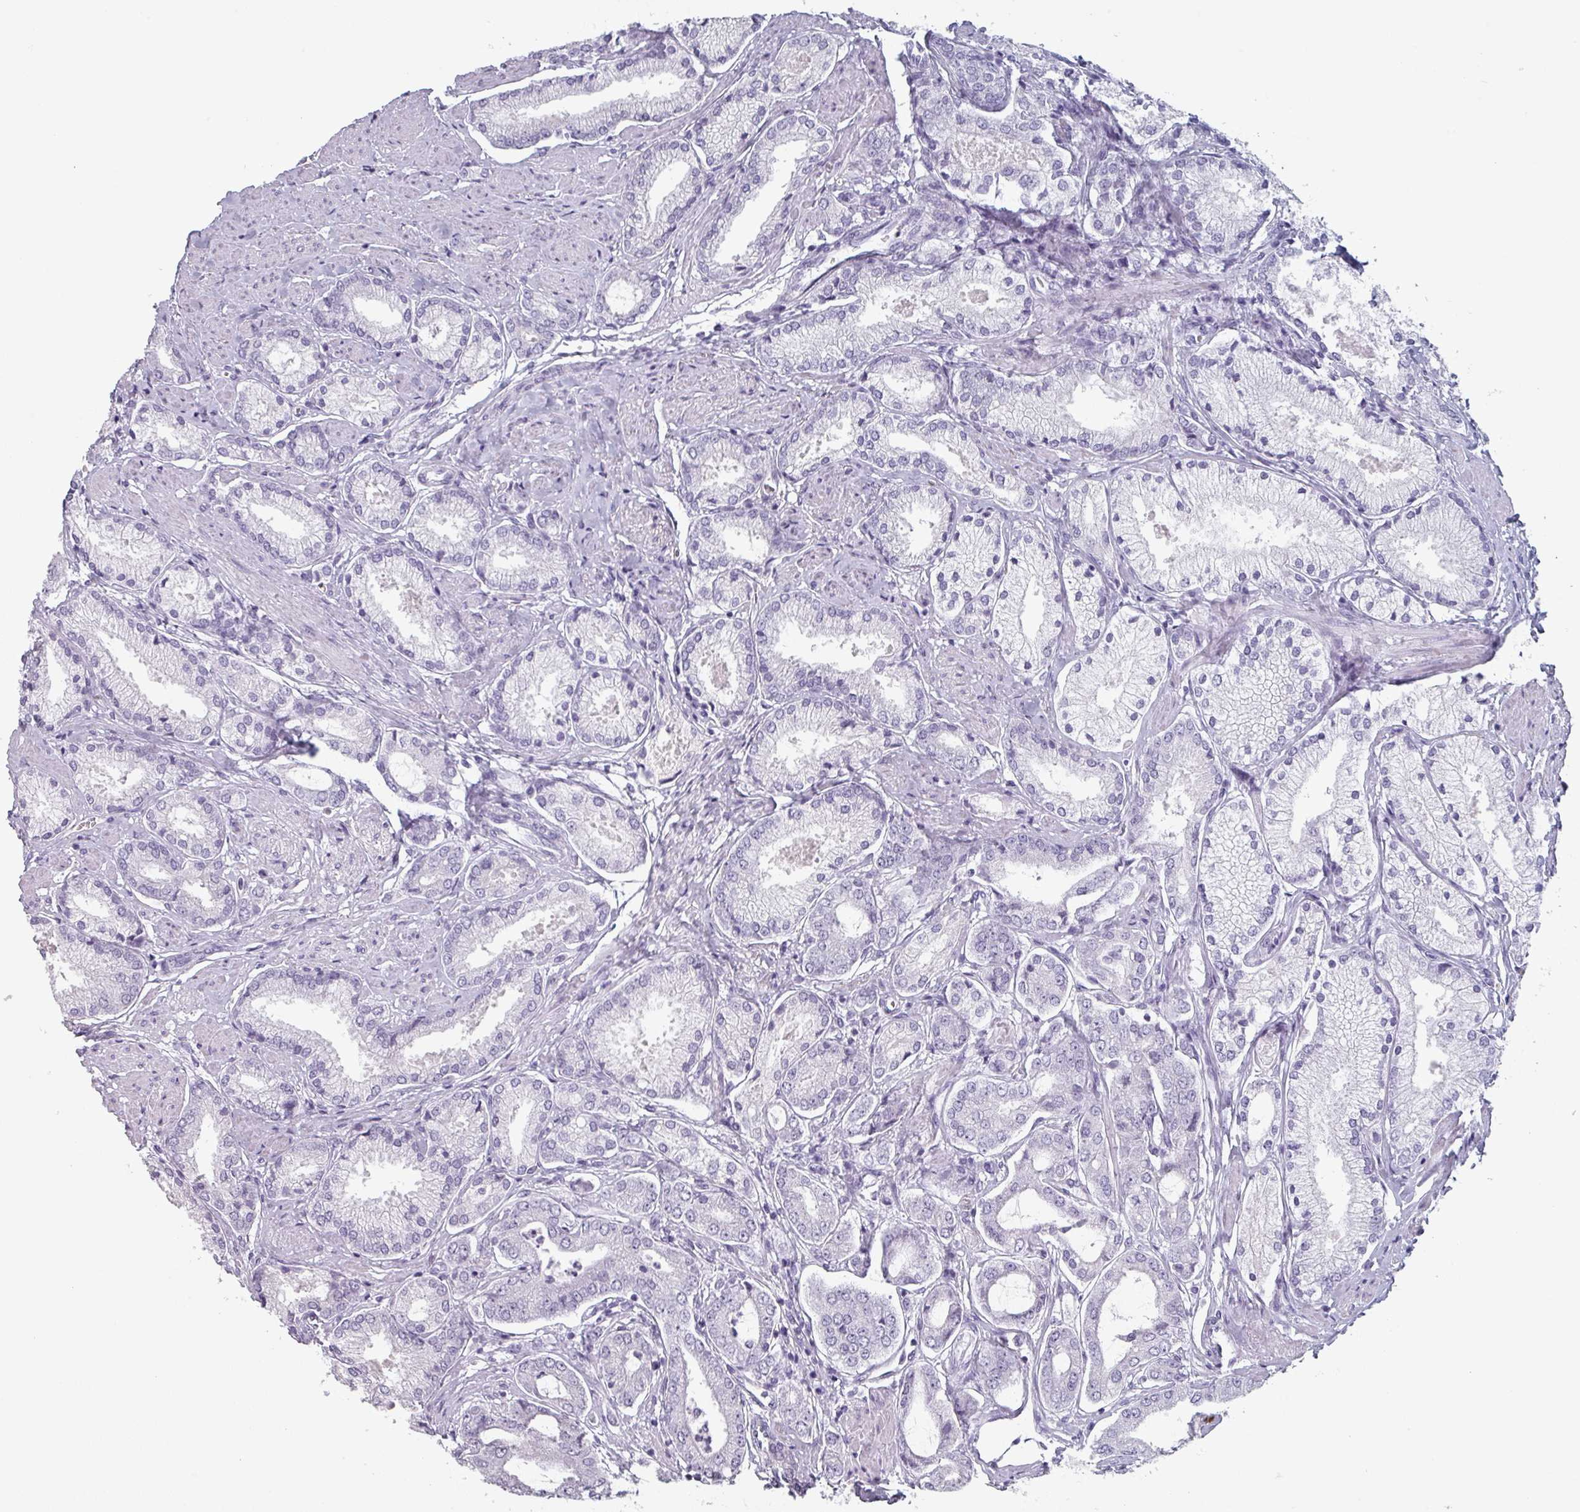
{"staining": {"intensity": "negative", "quantity": "none", "location": "none"}, "tissue": "prostate cancer", "cell_type": "Tumor cells", "image_type": "cancer", "snomed": [{"axis": "morphology", "description": "Adenocarcinoma, High grade"}, {"axis": "topography", "description": "Prostate and seminal vesicle, NOS"}], "caption": "An image of prostate high-grade adenocarcinoma stained for a protein exhibits no brown staining in tumor cells.", "gene": "SLC35G2", "patient": {"sex": "male", "age": 64}}